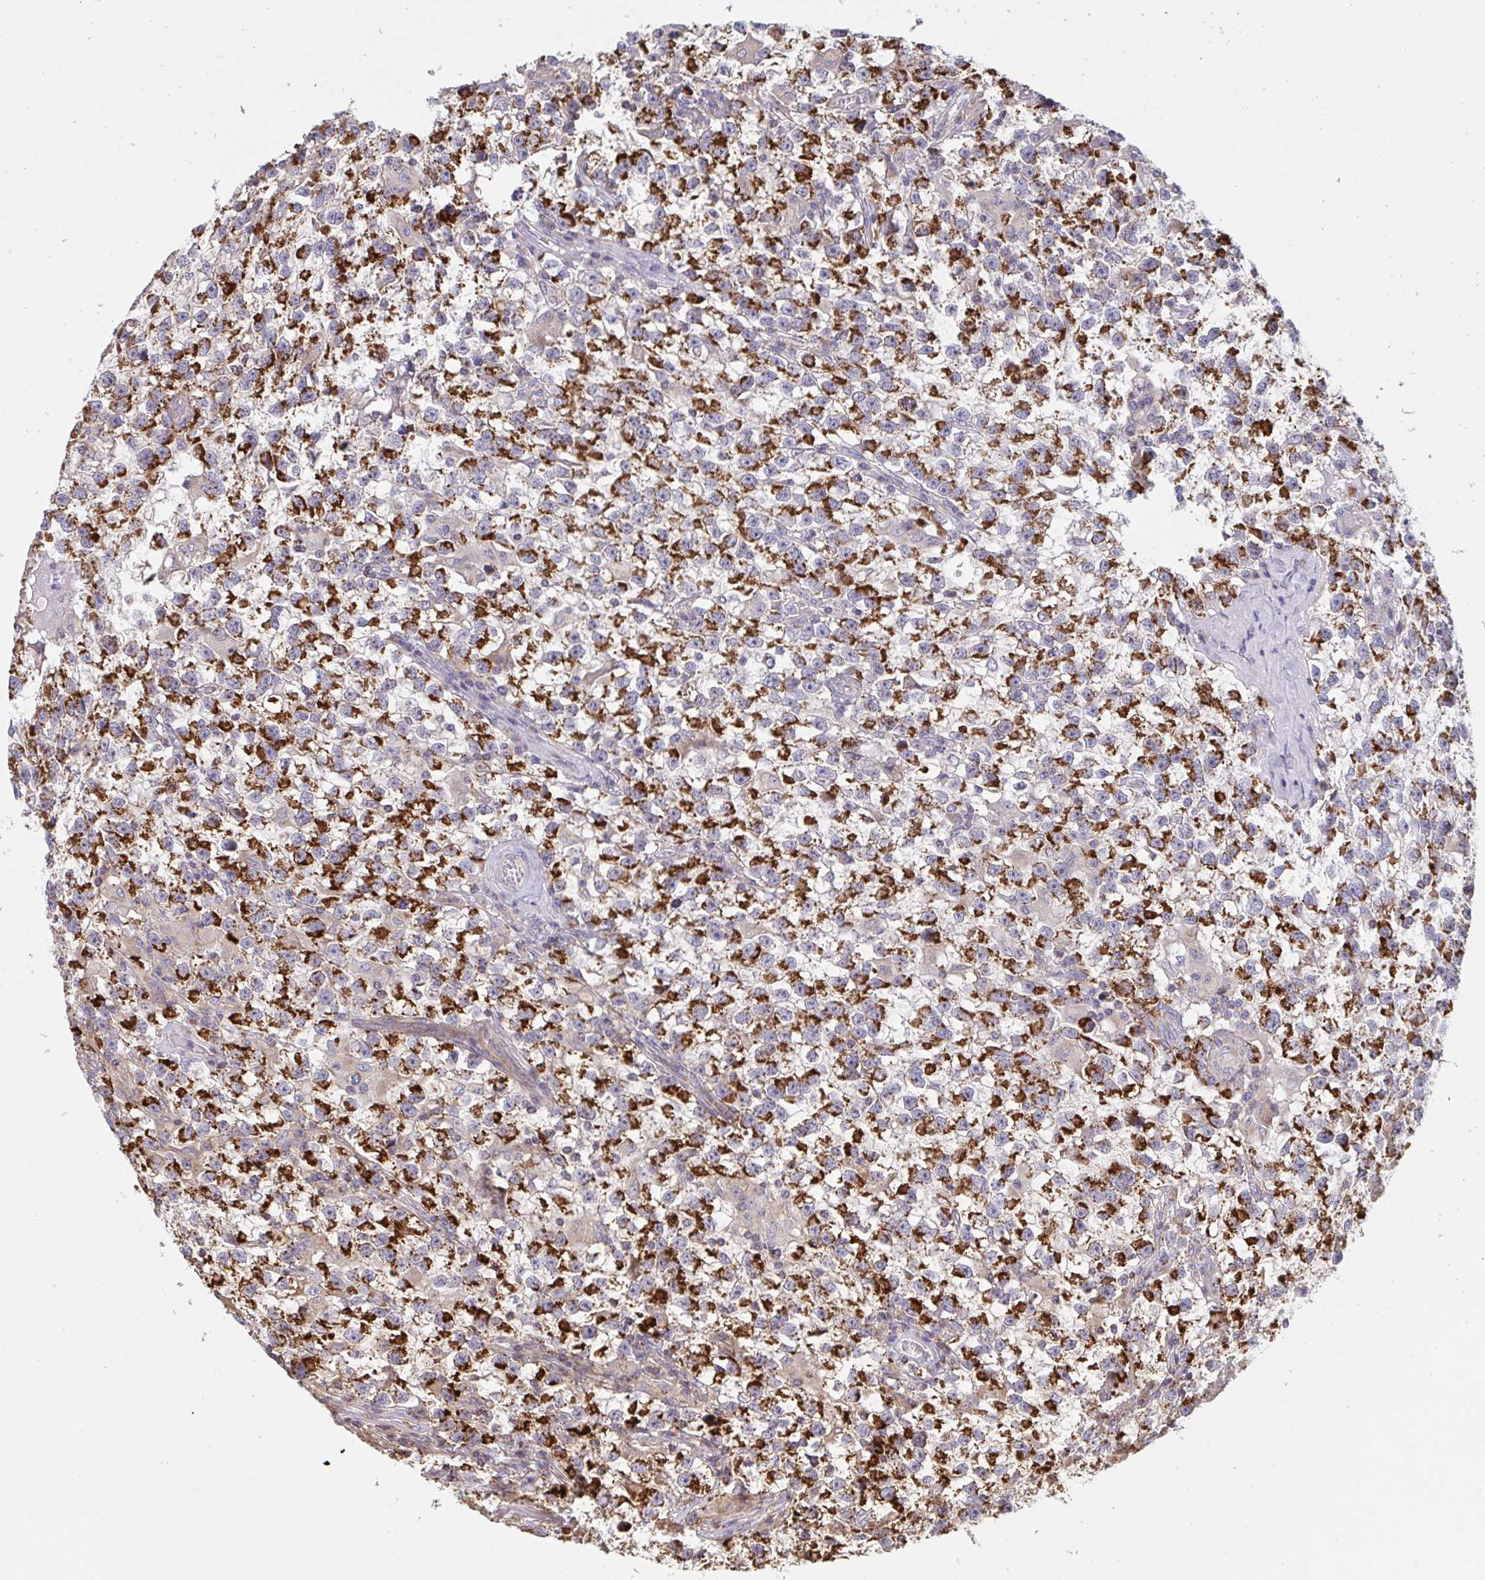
{"staining": {"intensity": "strong", "quantity": ">75%", "location": "cytoplasmic/membranous"}, "tissue": "testis cancer", "cell_type": "Tumor cells", "image_type": "cancer", "snomed": [{"axis": "morphology", "description": "Seminoma, NOS"}, {"axis": "topography", "description": "Testis"}], "caption": "High-magnification brightfield microscopy of testis seminoma stained with DAB (3,3'-diaminobenzidine) (brown) and counterstained with hematoxylin (blue). tumor cells exhibit strong cytoplasmic/membranous positivity is seen in about>75% of cells. (DAB (3,3'-diaminobenzidine) IHC with brightfield microscopy, high magnification).", "gene": "MICOS10", "patient": {"sex": "male", "age": 31}}